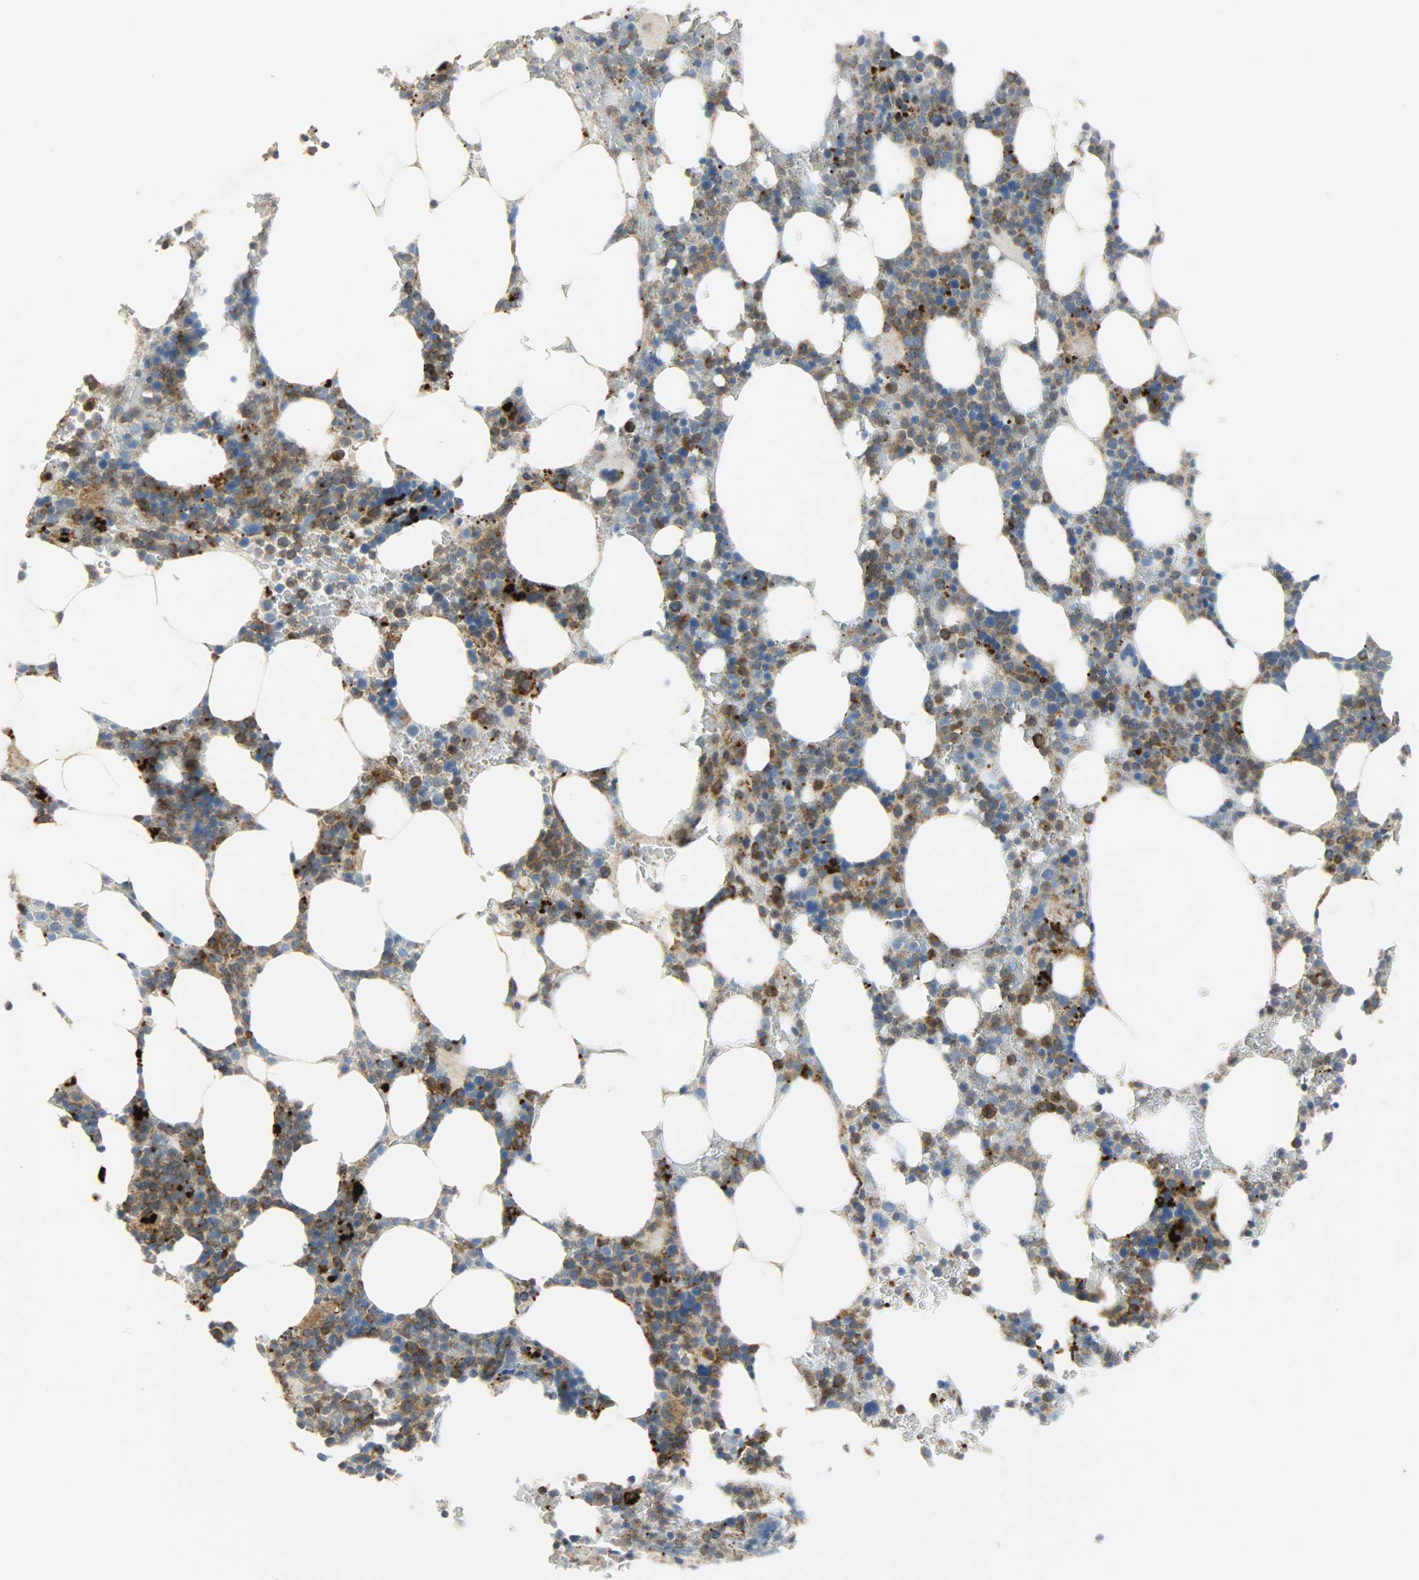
{"staining": {"intensity": "strong", "quantity": "25%-75%", "location": "cytoplasmic/membranous"}, "tissue": "bone marrow", "cell_type": "Hematopoietic cells", "image_type": "normal", "snomed": [{"axis": "morphology", "description": "Normal tissue, NOS"}, {"axis": "topography", "description": "Bone marrow"}], "caption": "The image demonstrates immunohistochemical staining of benign bone marrow. There is strong cytoplasmic/membranous staining is present in approximately 25%-75% of hematopoietic cells.", "gene": "GIT2", "patient": {"sex": "female", "age": 66}}